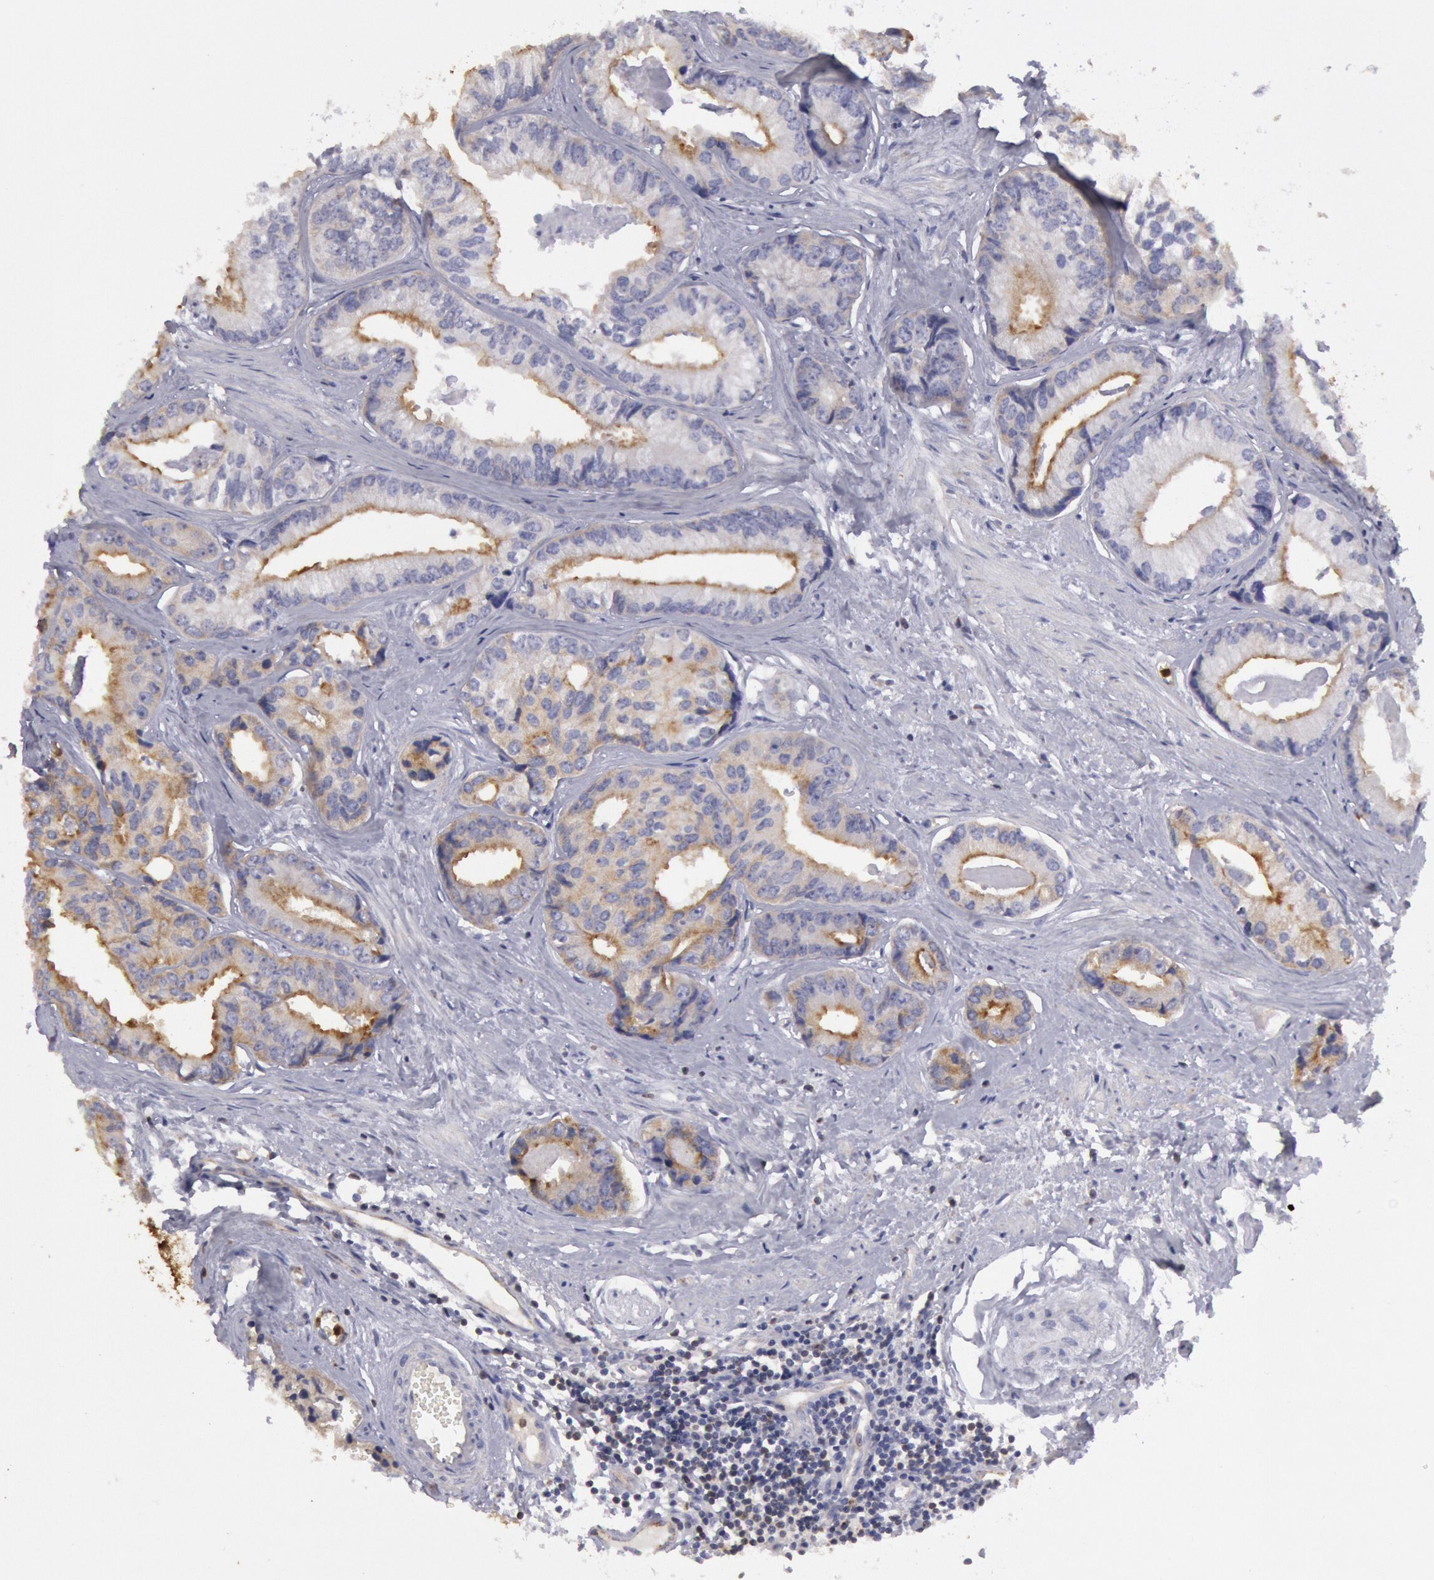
{"staining": {"intensity": "weak", "quantity": ">75%", "location": "cytoplasmic/membranous"}, "tissue": "prostate cancer", "cell_type": "Tumor cells", "image_type": "cancer", "snomed": [{"axis": "morphology", "description": "Adenocarcinoma, High grade"}, {"axis": "topography", "description": "Prostate"}], "caption": "Immunohistochemistry staining of high-grade adenocarcinoma (prostate), which demonstrates low levels of weak cytoplasmic/membranous staining in about >75% of tumor cells indicating weak cytoplasmic/membranous protein expression. The staining was performed using DAB (brown) for protein detection and nuclei were counterstained in hematoxylin (blue).", "gene": "RAB27A", "patient": {"sex": "male", "age": 56}}